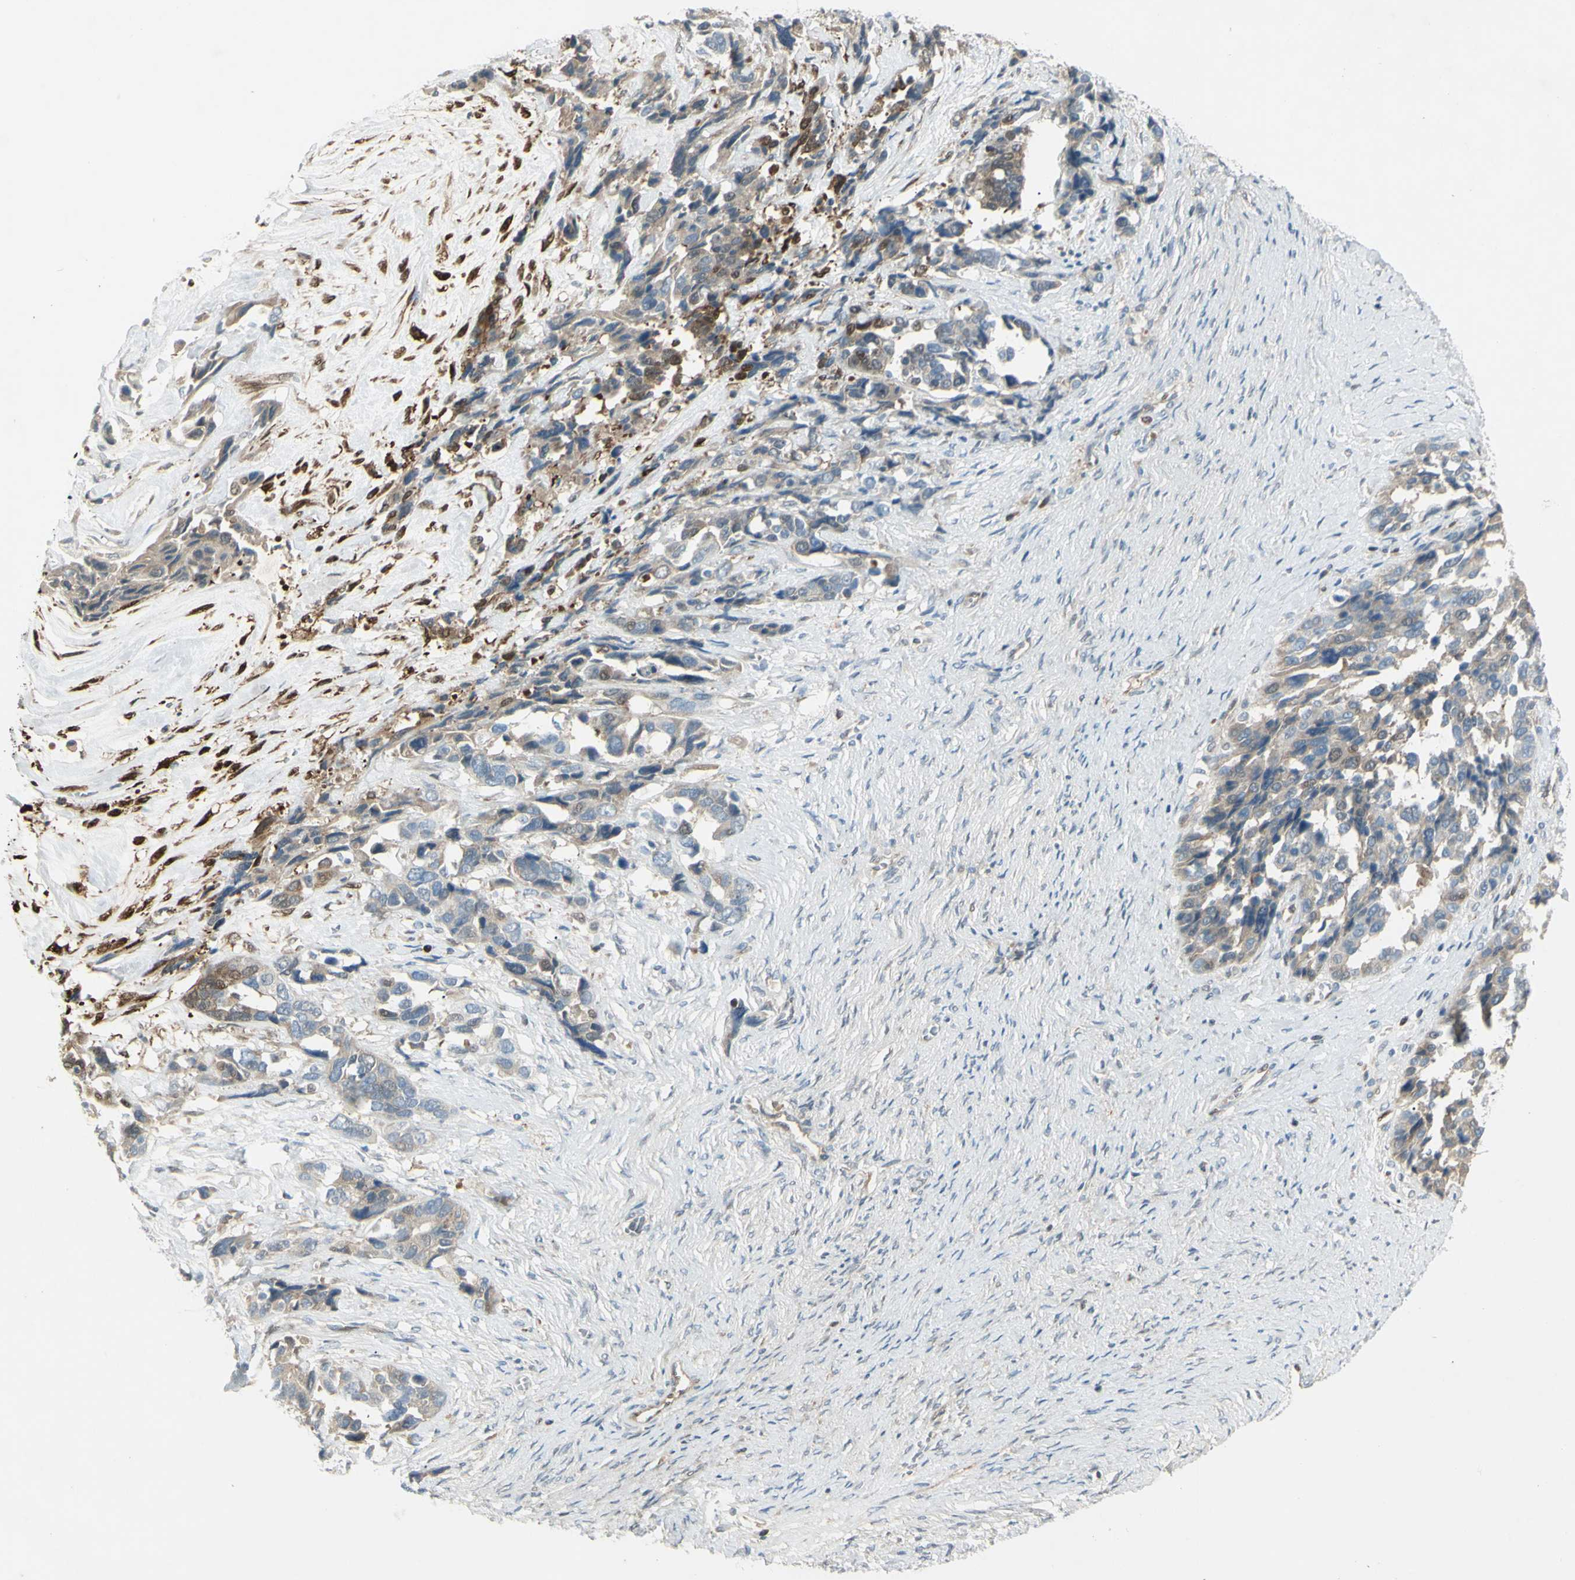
{"staining": {"intensity": "moderate", "quantity": "25%-75%", "location": "cytoplasmic/membranous"}, "tissue": "ovarian cancer", "cell_type": "Tumor cells", "image_type": "cancer", "snomed": [{"axis": "morphology", "description": "Cystadenocarcinoma, serous, NOS"}, {"axis": "topography", "description": "Ovary"}], "caption": "A brown stain shows moderate cytoplasmic/membranous positivity of a protein in serous cystadenocarcinoma (ovarian) tumor cells.", "gene": "C1orf159", "patient": {"sex": "female", "age": 44}}